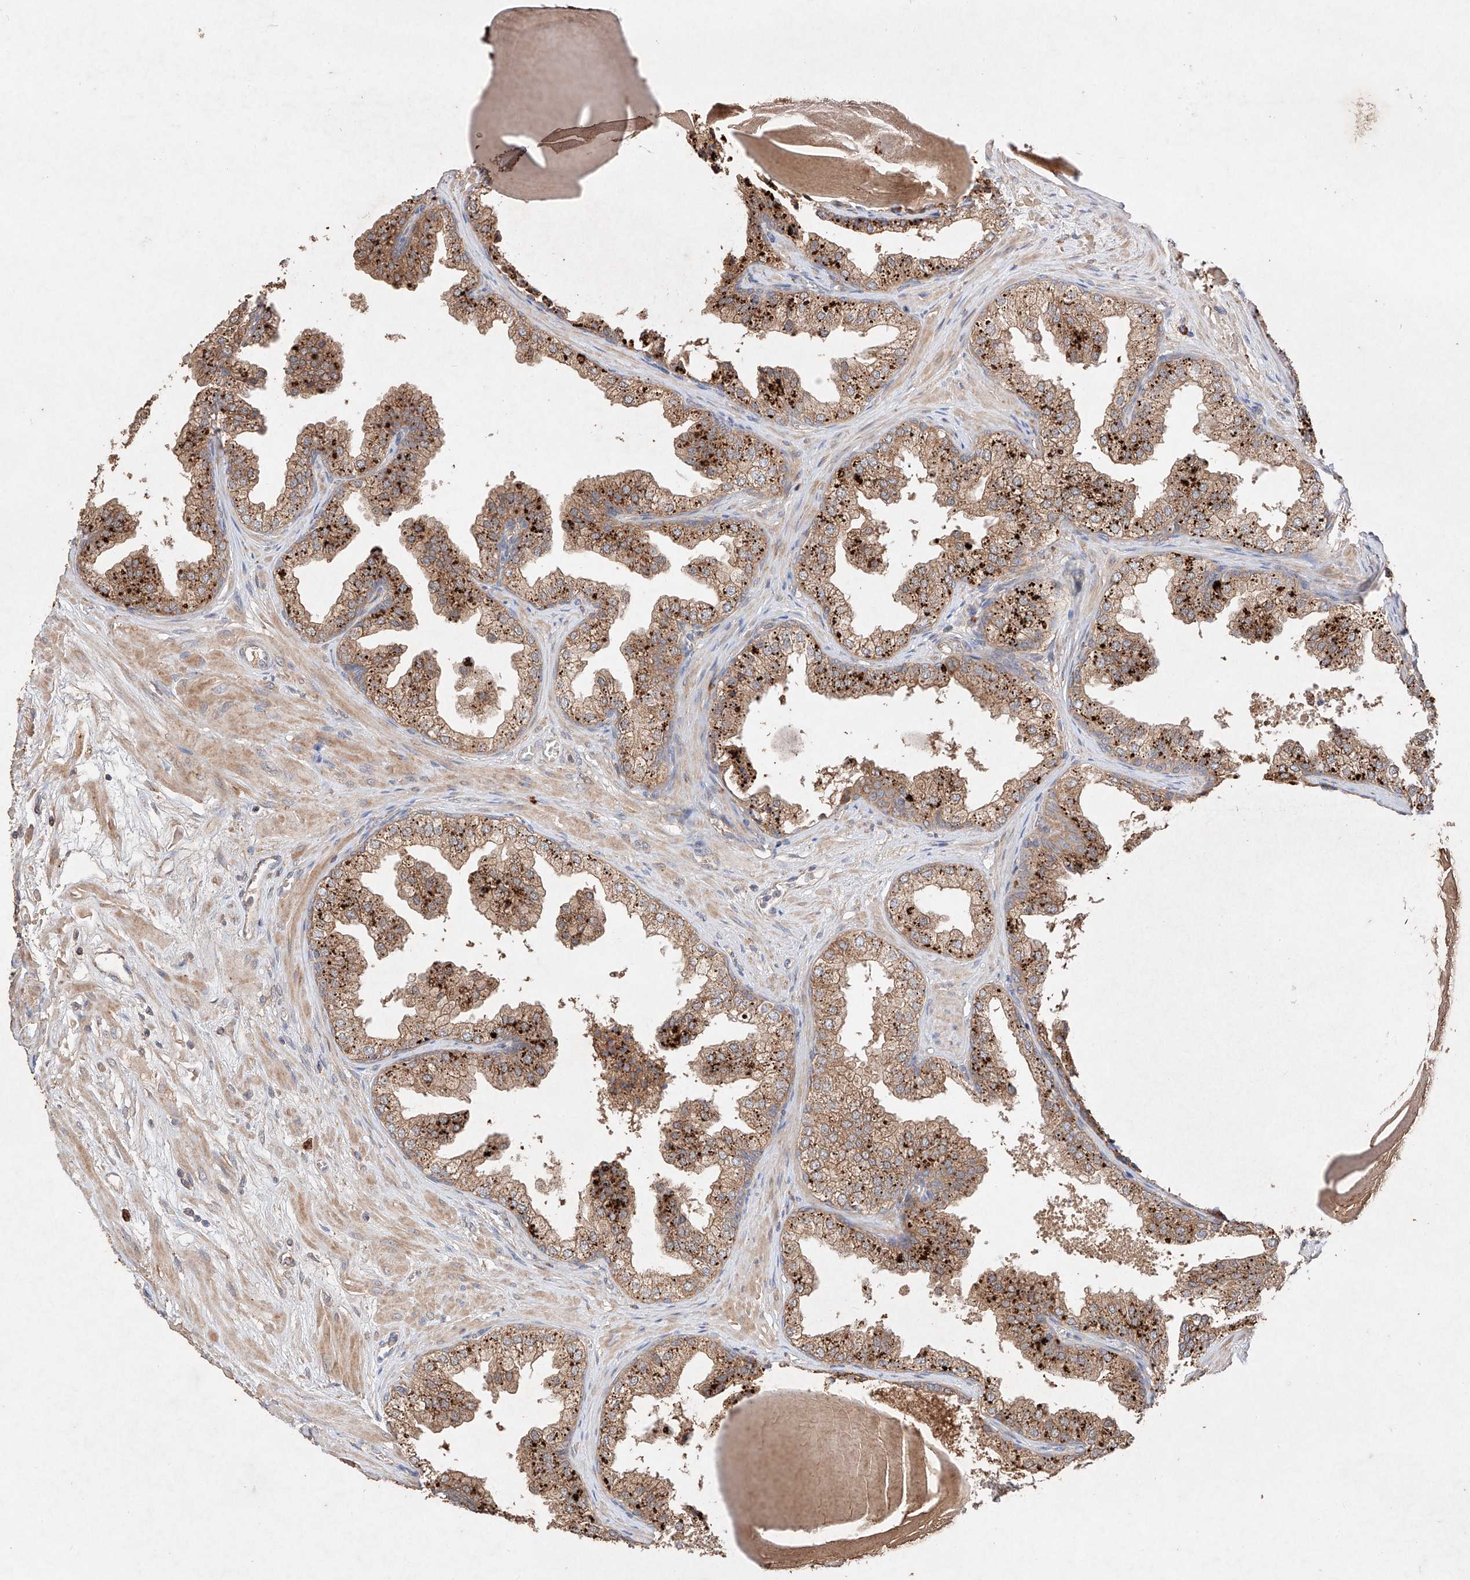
{"staining": {"intensity": "strong", "quantity": ">75%", "location": "cytoplasmic/membranous"}, "tissue": "prostate", "cell_type": "Glandular cells", "image_type": "normal", "snomed": [{"axis": "morphology", "description": "Normal tissue, NOS"}, {"axis": "topography", "description": "Prostate"}], "caption": "A brown stain shows strong cytoplasmic/membranous staining of a protein in glandular cells of normal human prostate. The protein is stained brown, and the nuclei are stained in blue (DAB IHC with brightfield microscopy, high magnification).", "gene": "C6orf62", "patient": {"sex": "male", "age": 48}}